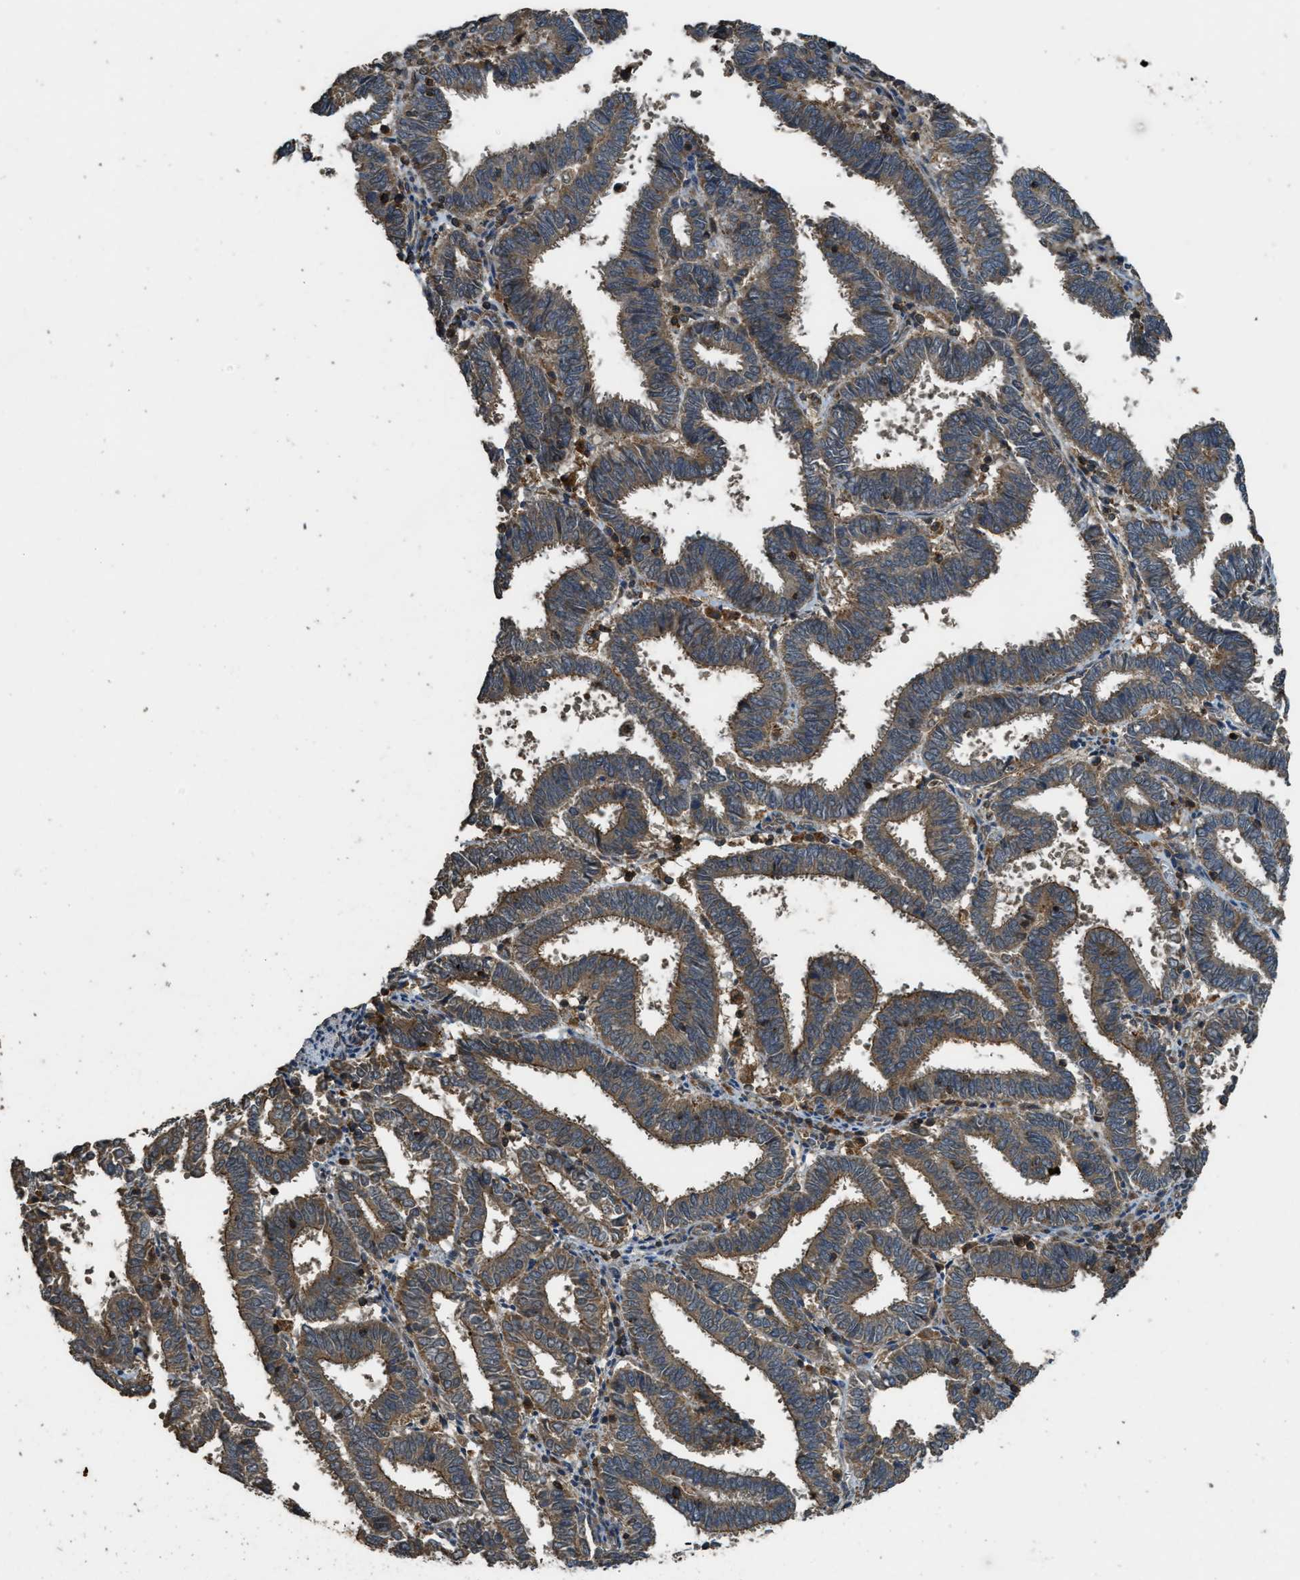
{"staining": {"intensity": "moderate", "quantity": ">75%", "location": "cytoplasmic/membranous"}, "tissue": "endometrial cancer", "cell_type": "Tumor cells", "image_type": "cancer", "snomed": [{"axis": "morphology", "description": "Adenocarcinoma, NOS"}, {"axis": "topography", "description": "Uterus"}], "caption": "Protein staining displays moderate cytoplasmic/membranous expression in approximately >75% of tumor cells in endometrial cancer.", "gene": "PPP6R3", "patient": {"sex": "female", "age": 83}}